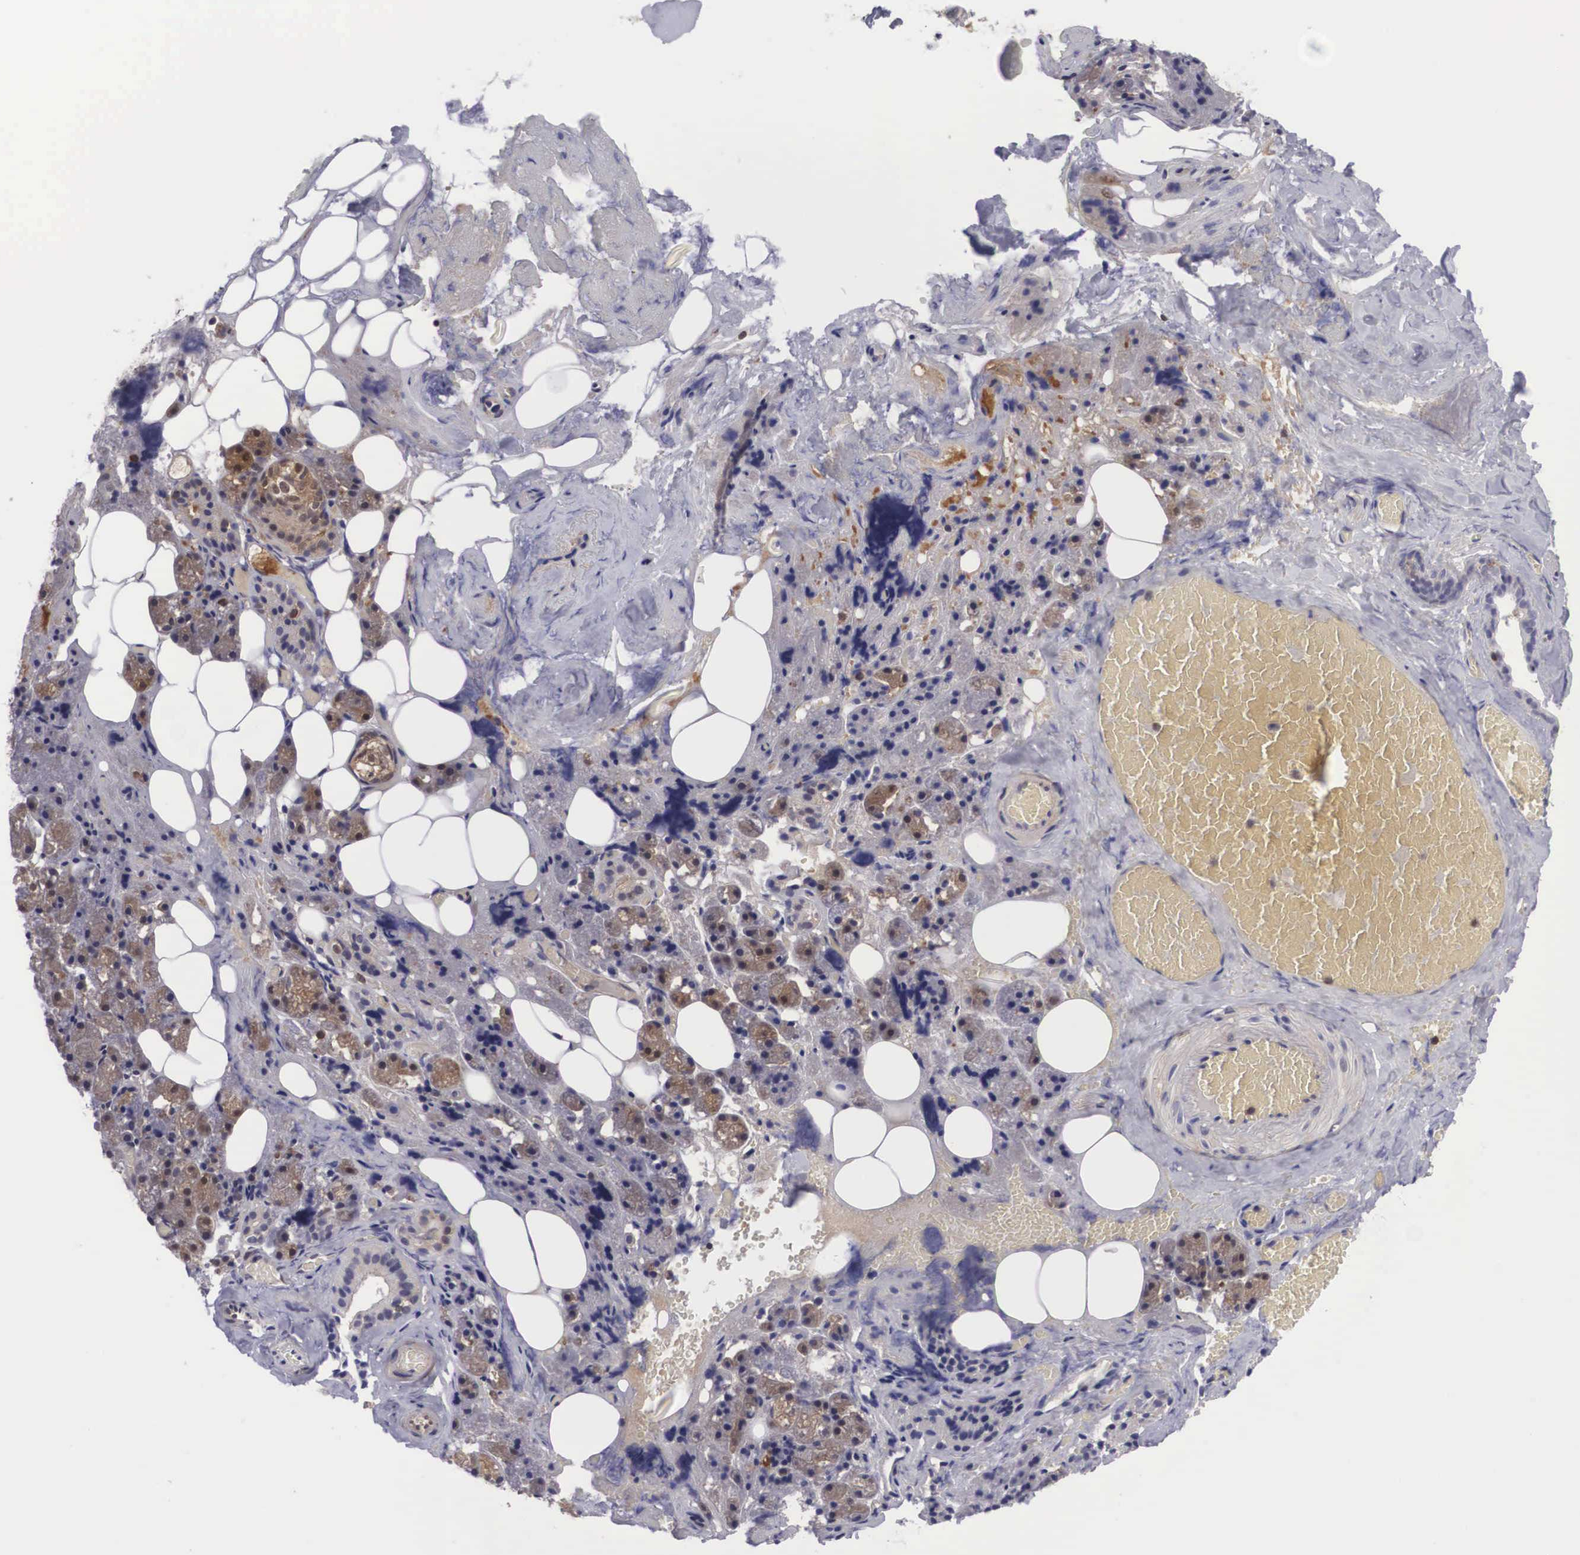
{"staining": {"intensity": "strong", "quantity": "25%-75%", "location": "cytoplasmic/membranous,nuclear"}, "tissue": "salivary gland", "cell_type": "Glandular cells", "image_type": "normal", "snomed": [{"axis": "morphology", "description": "Normal tissue, NOS"}, {"axis": "topography", "description": "Salivary gland"}], "caption": "Protein staining of normal salivary gland shows strong cytoplasmic/membranous,nuclear staining in approximately 25%-75% of glandular cells. (brown staining indicates protein expression, while blue staining denotes nuclei).", "gene": "ADSL", "patient": {"sex": "female", "age": 55}}